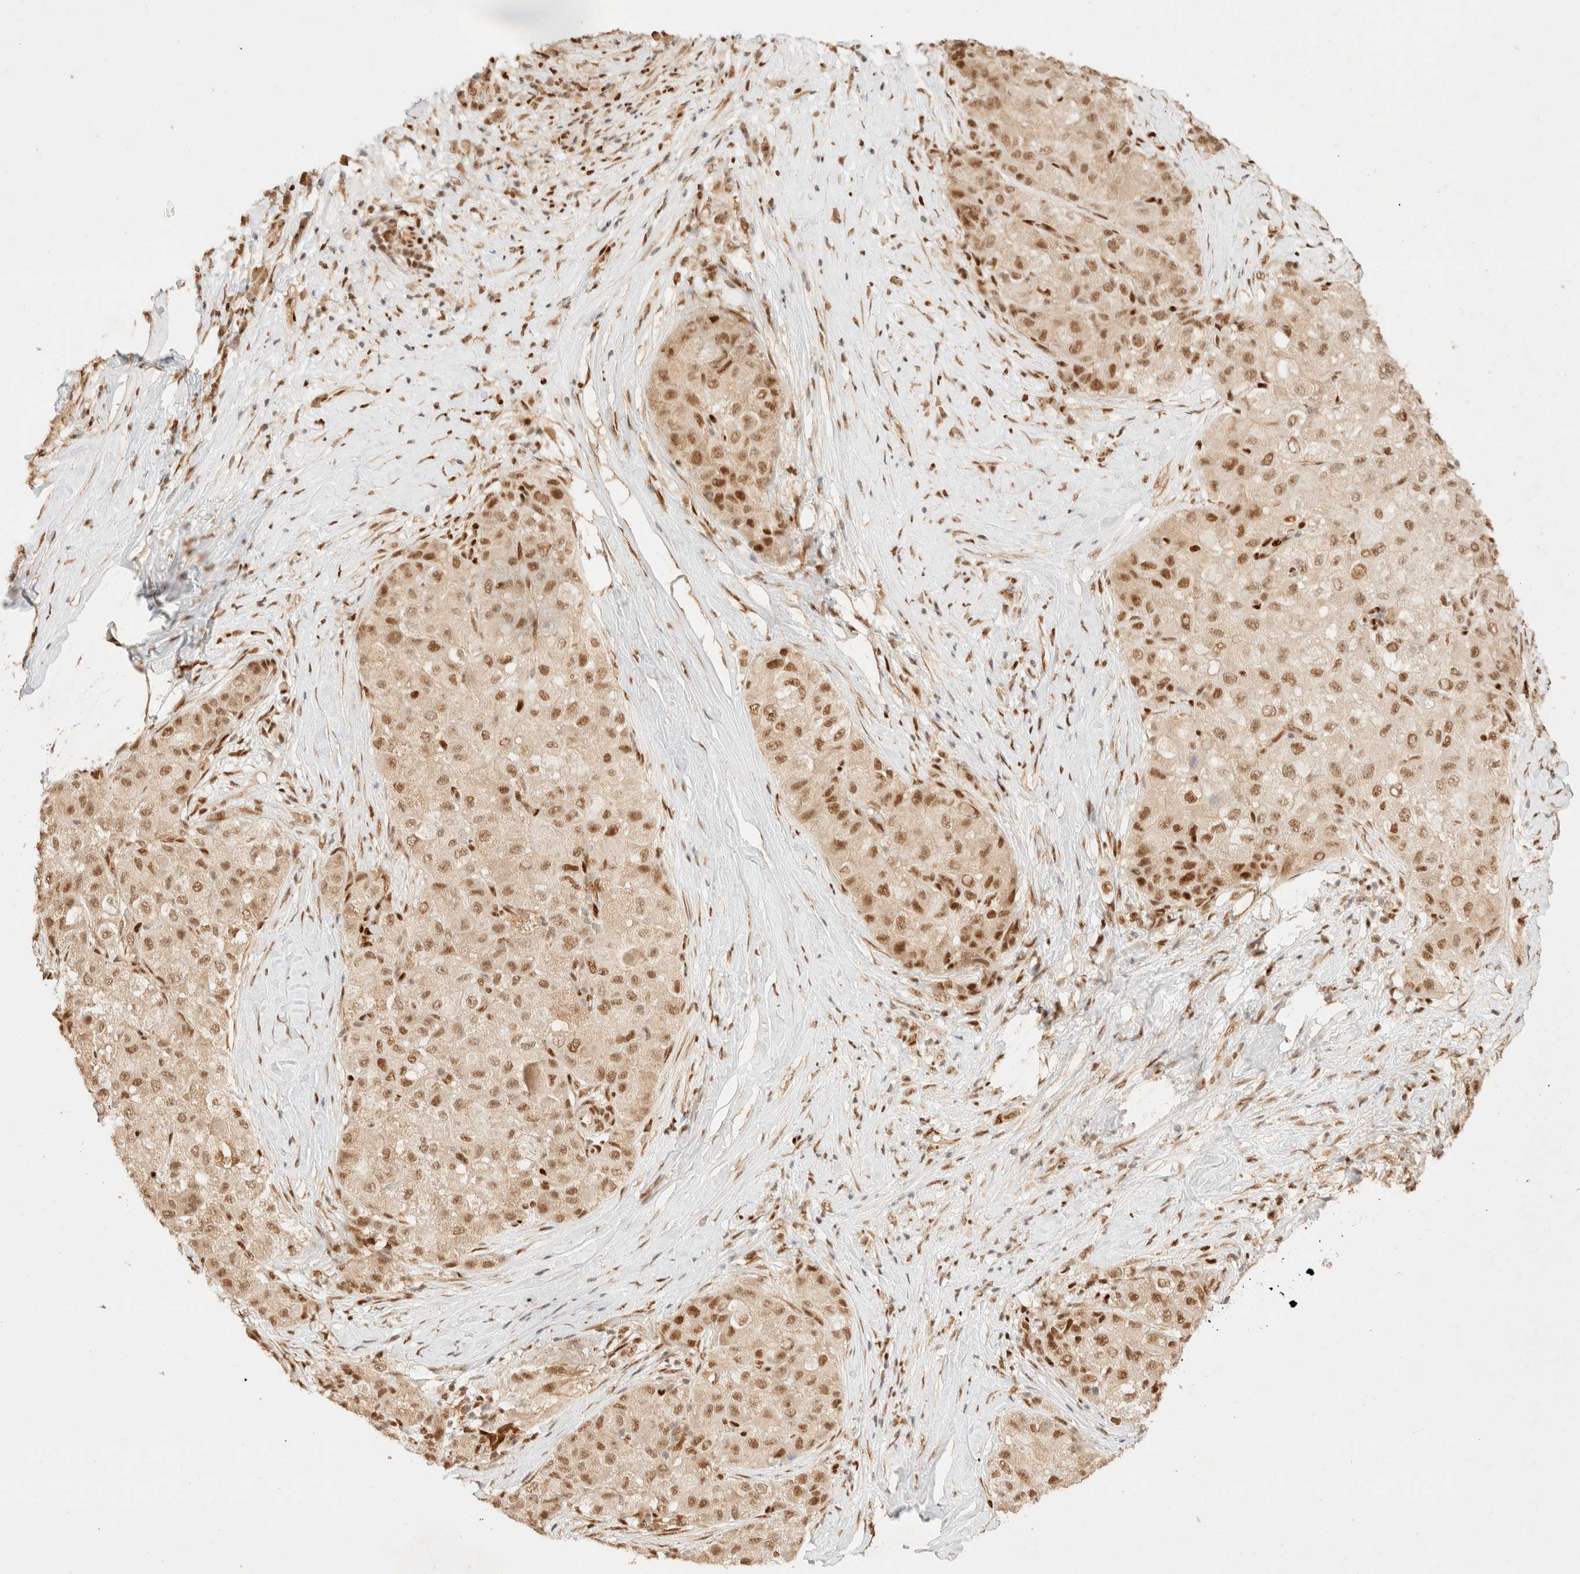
{"staining": {"intensity": "moderate", "quantity": ">75%", "location": "nuclear"}, "tissue": "liver cancer", "cell_type": "Tumor cells", "image_type": "cancer", "snomed": [{"axis": "morphology", "description": "Carcinoma, Hepatocellular, NOS"}, {"axis": "topography", "description": "Liver"}], "caption": "This image exhibits immunohistochemistry (IHC) staining of liver cancer (hepatocellular carcinoma), with medium moderate nuclear positivity in about >75% of tumor cells.", "gene": "ZNF768", "patient": {"sex": "male", "age": 80}}